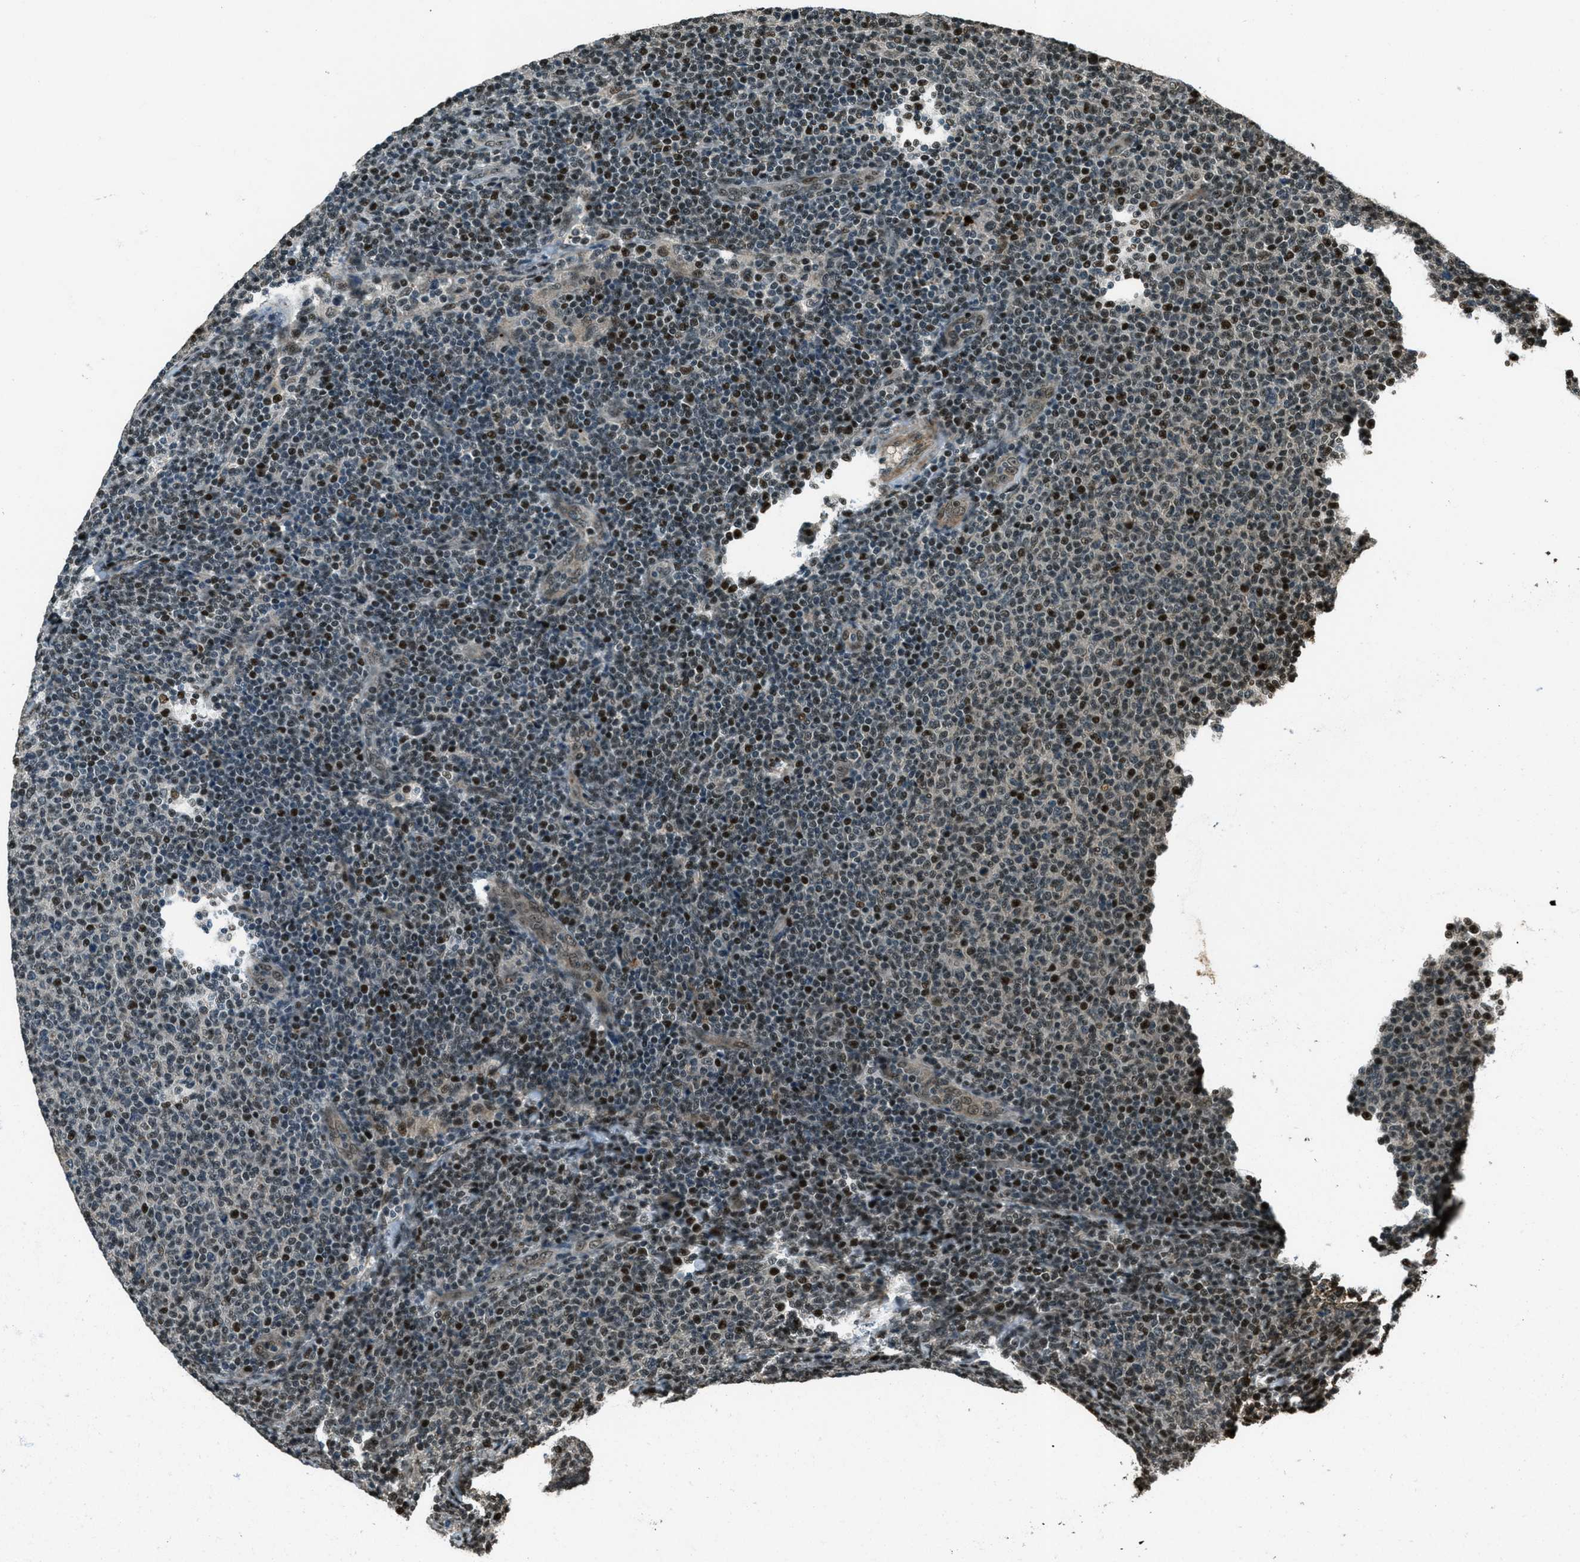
{"staining": {"intensity": "moderate", "quantity": "25%-75%", "location": "nuclear"}, "tissue": "lymphoma", "cell_type": "Tumor cells", "image_type": "cancer", "snomed": [{"axis": "morphology", "description": "Malignant lymphoma, non-Hodgkin's type, Low grade"}, {"axis": "topography", "description": "Lymph node"}], "caption": "Immunohistochemical staining of lymphoma displays medium levels of moderate nuclear protein staining in about 25%-75% of tumor cells. The protein is stained brown, and the nuclei are stained in blue (DAB (3,3'-diaminobenzidine) IHC with brightfield microscopy, high magnification).", "gene": "TARDBP", "patient": {"sex": "male", "age": 66}}